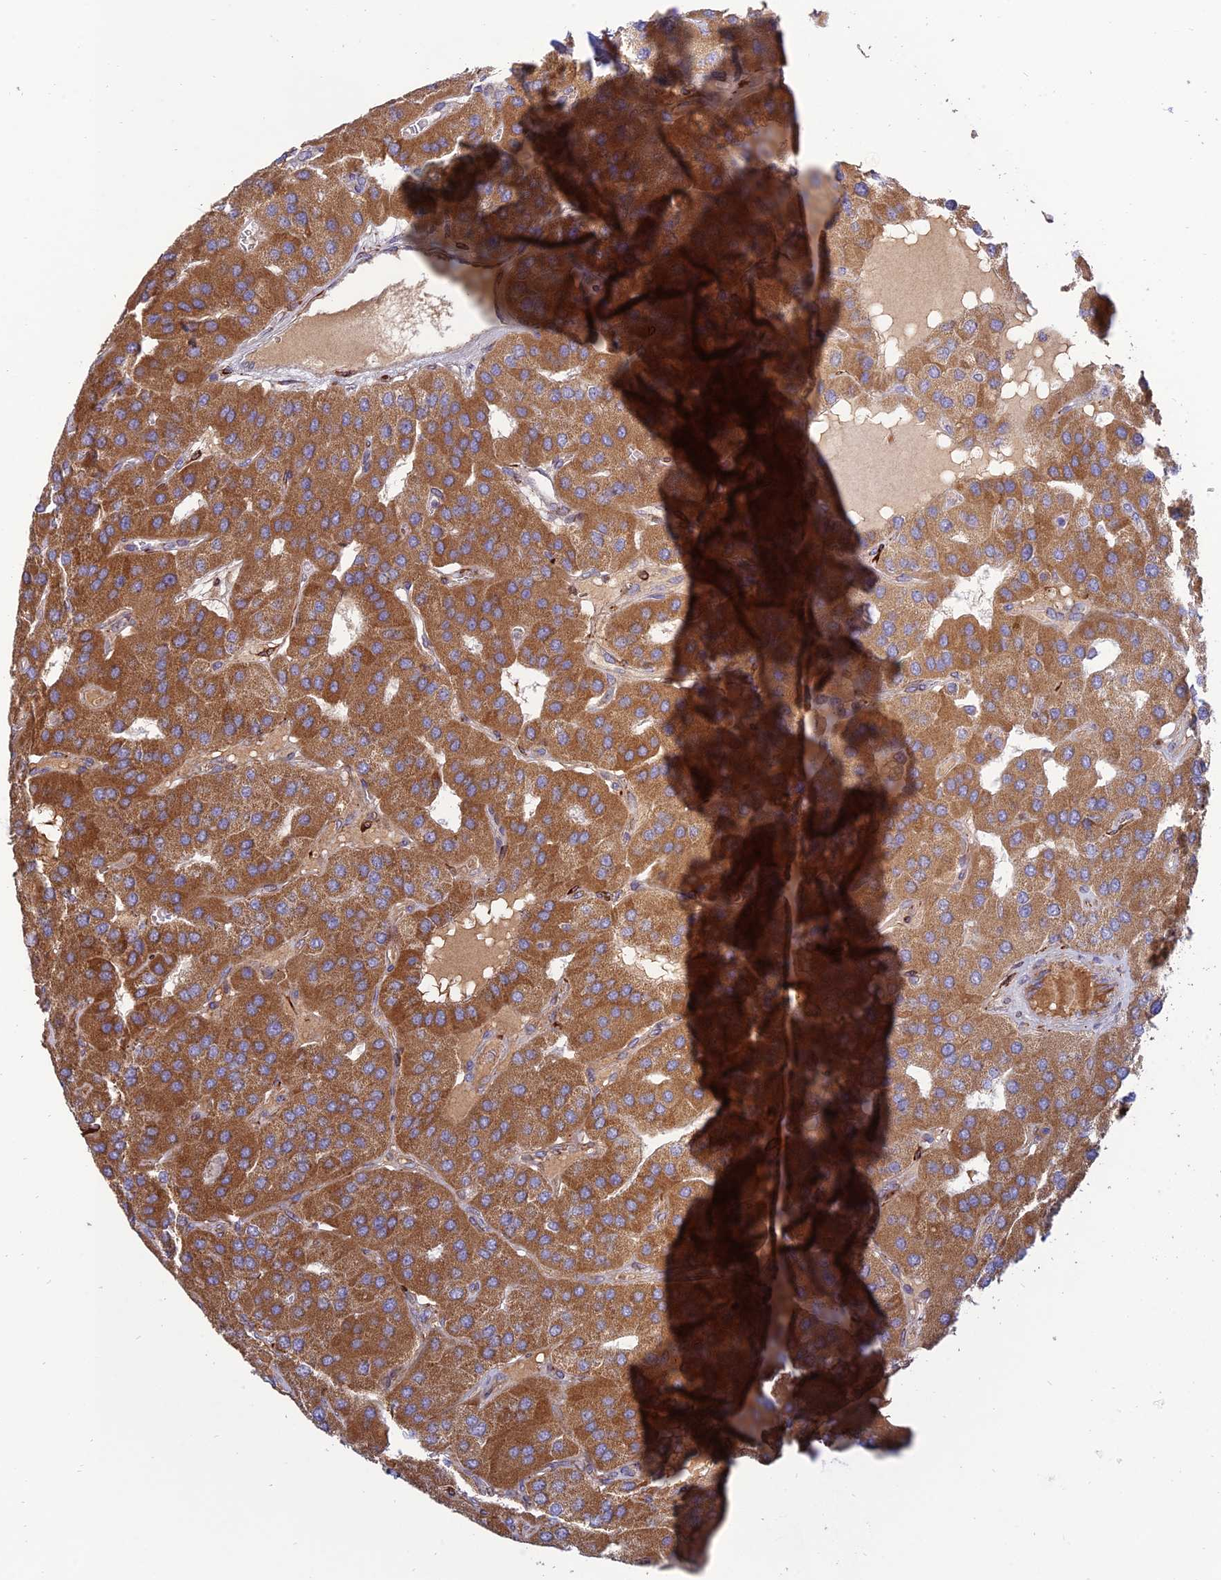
{"staining": {"intensity": "moderate", "quantity": ">75%", "location": "cytoplasmic/membranous"}, "tissue": "parathyroid gland", "cell_type": "Glandular cells", "image_type": "normal", "snomed": [{"axis": "morphology", "description": "Normal tissue, NOS"}, {"axis": "morphology", "description": "Adenoma, NOS"}, {"axis": "topography", "description": "Parathyroid gland"}], "caption": "Immunohistochemistry (DAB) staining of benign human parathyroid gland demonstrates moderate cytoplasmic/membranous protein positivity in approximately >75% of glandular cells.", "gene": "RCN3", "patient": {"sex": "female", "age": 86}}